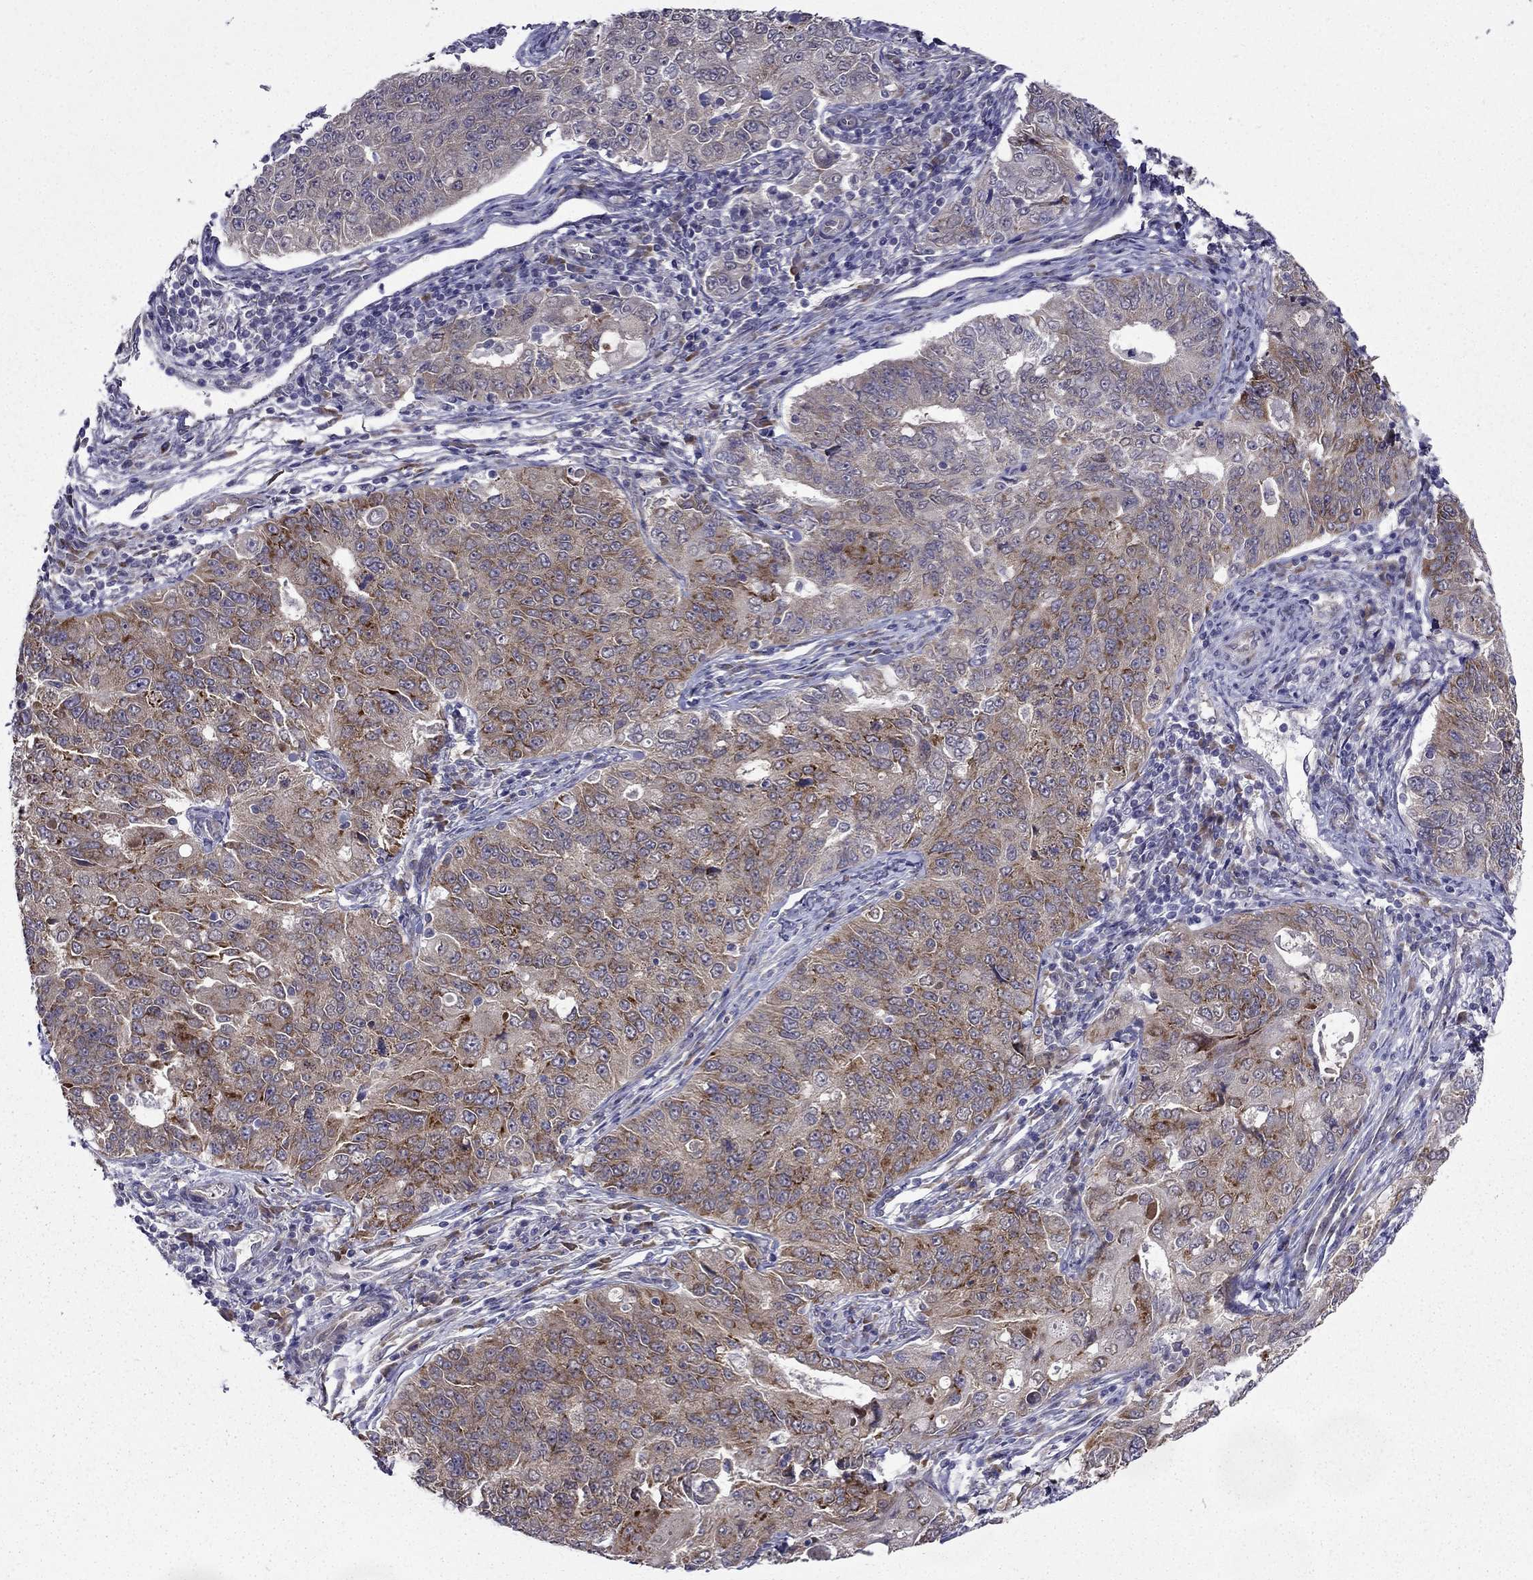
{"staining": {"intensity": "moderate", "quantity": "<25%", "location": "cytoplasmic/membranous"}, "tissue": "endometrial cancer", "cell_type": "Tumor cells", "image_type": "cancer", "snomed": [{"axis": "morphology", "description": "Adenocarcinoma, NOS"}, {"axis": "topography", "description": "Endometrium"}], "caption": "Endometrial adenocarcinoma tissue demonstrates moderate cytoplasmic/membranous expression in about <25% of tumor cells, visualized by immunohistochemistry.", "gene": "ARHGEF28", "patient": {"sex": "female", "age": 43}}